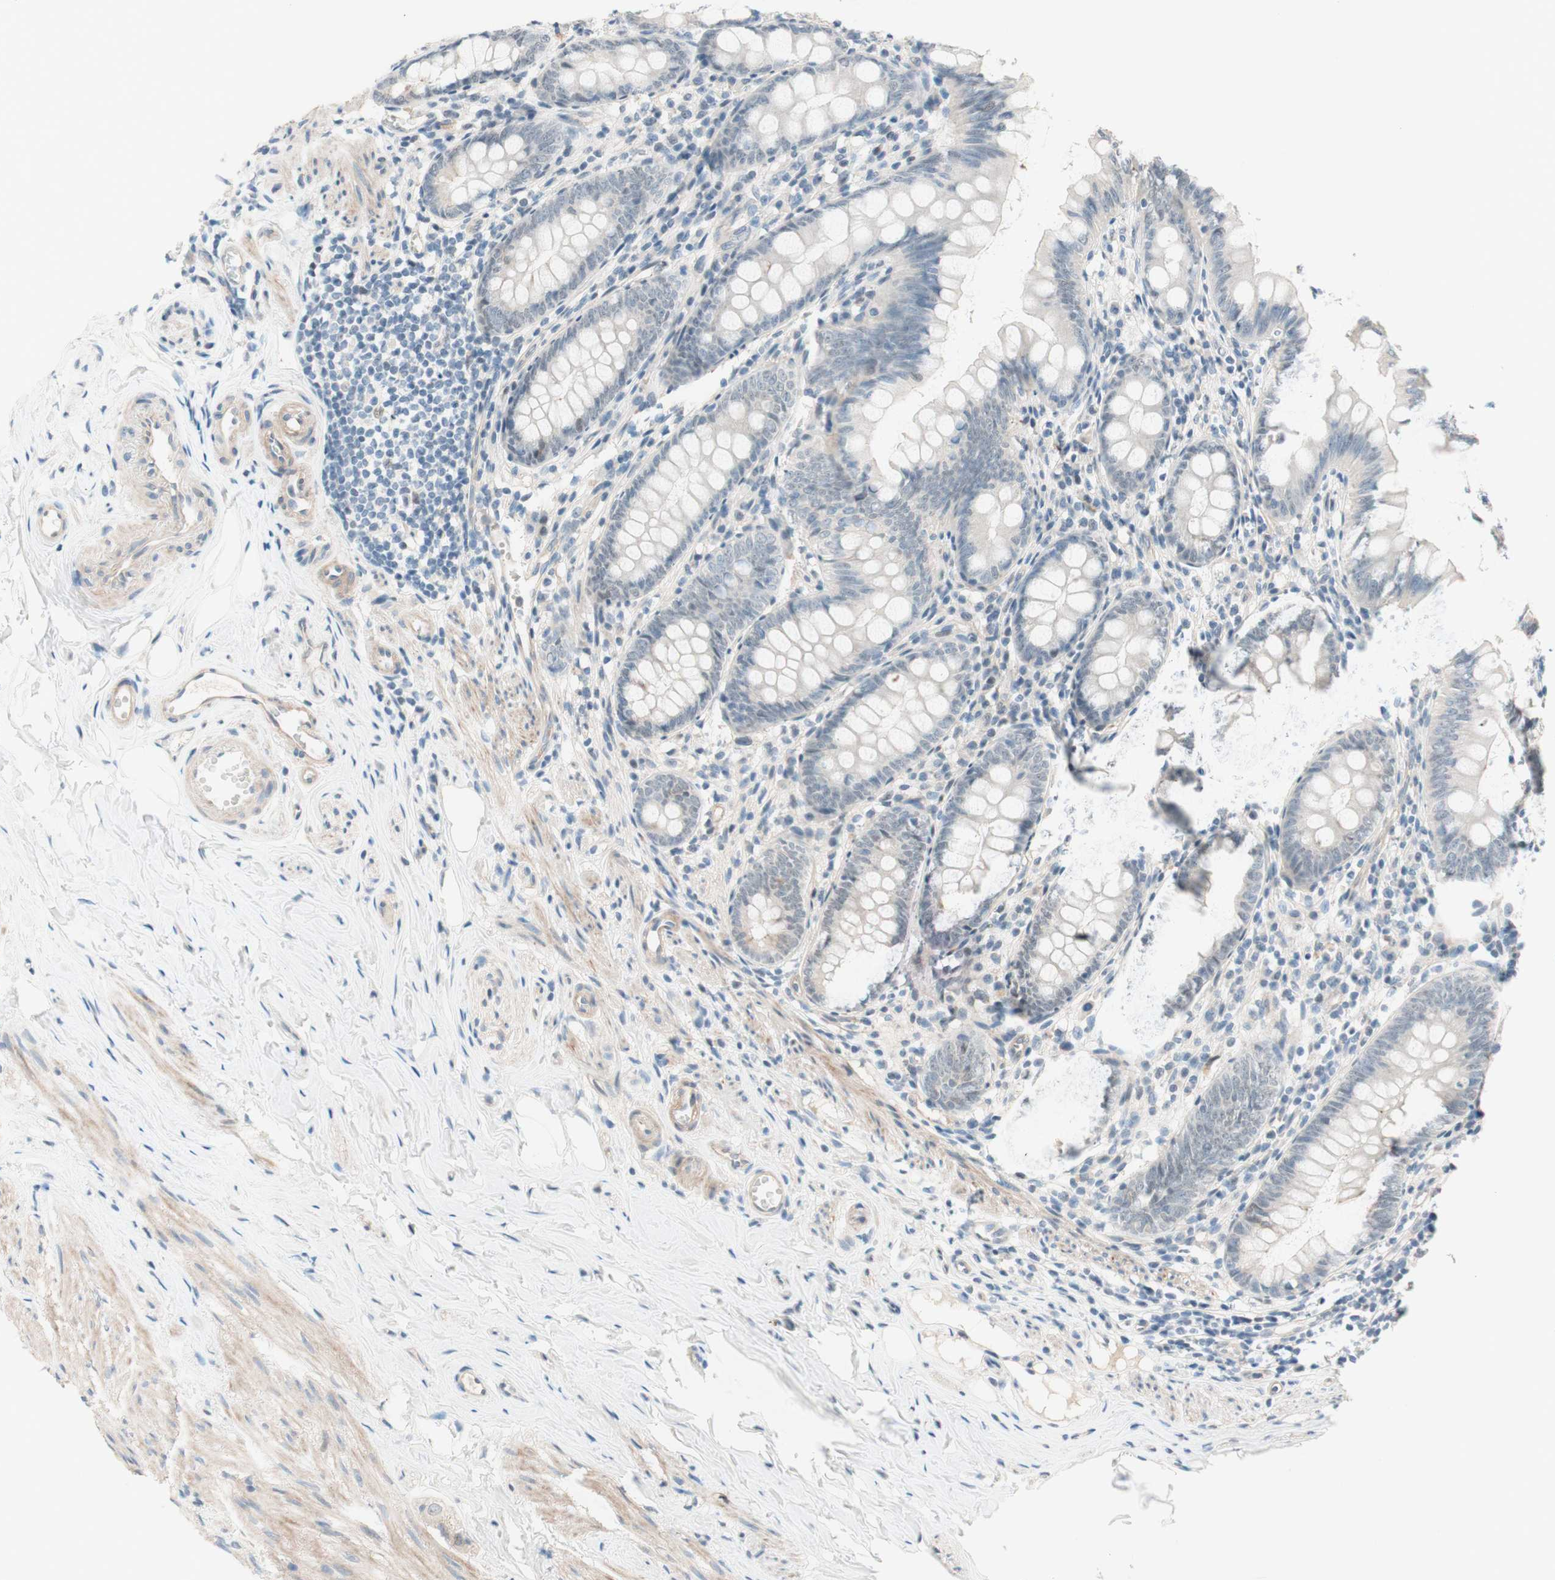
{"staining": {"intensity": "weak", "quantity": "<25%", "location": "cytoplasmic/membranous"}, "tissue": "appendix", "cell_type": "Glandular cells", "image_type": "normal", "snomed": [{"axis": "morphology", "description": "Normal tissue, NOS"}, {"axis": "topography", "description": "Appendix"}], "caption": "The immunohistochemistry (IHC) image has no significant staining in glandular cells of appendix.", "gene": "JPH1", "patient": {"sex": "female", "age": 77}}